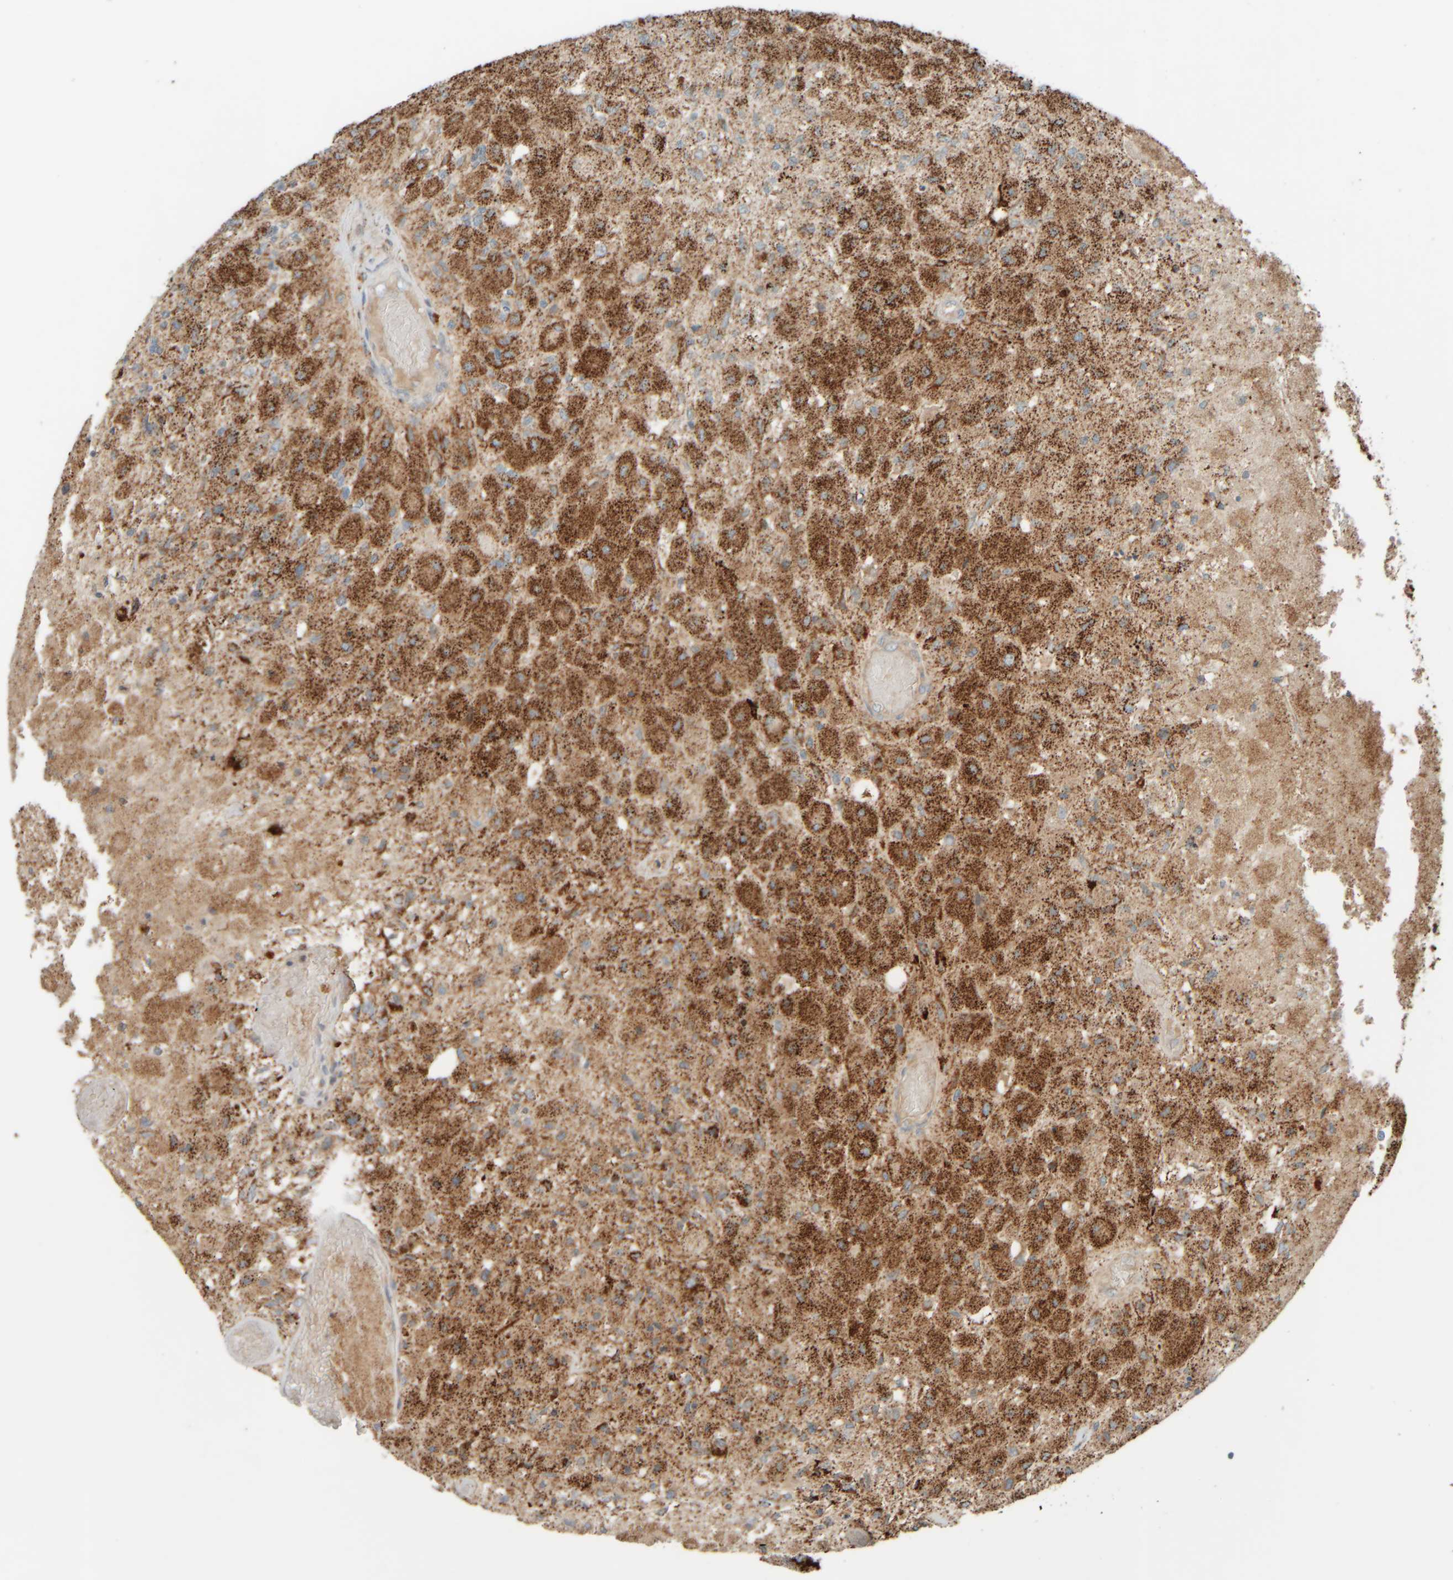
{"staining": {"intensity": "moderate", "quantity": ">75%", "location": "cytoplasmic/membranous"}, "tissue": "glioma", "cell_type": "Tumor cells", "image_type": "cancer", "snomed": [{"axis": "morphology", "description": "Normal tissue, NOS"}, {"axis": "morphology", "description": "Glioma, malignant, High grade"}, {"axis": "topography", "description": "Cerebral cortex"}], "caption": "IHC photomicrograph of human malignant high-grade glioma stained for a protein (brown), which exhibits medium levels of moderate cytoplasmic/membranous staining in approximately >75% of tumor cells.", "gene": "SPAG5", "patient": {"sex": "male", "age": 77}}